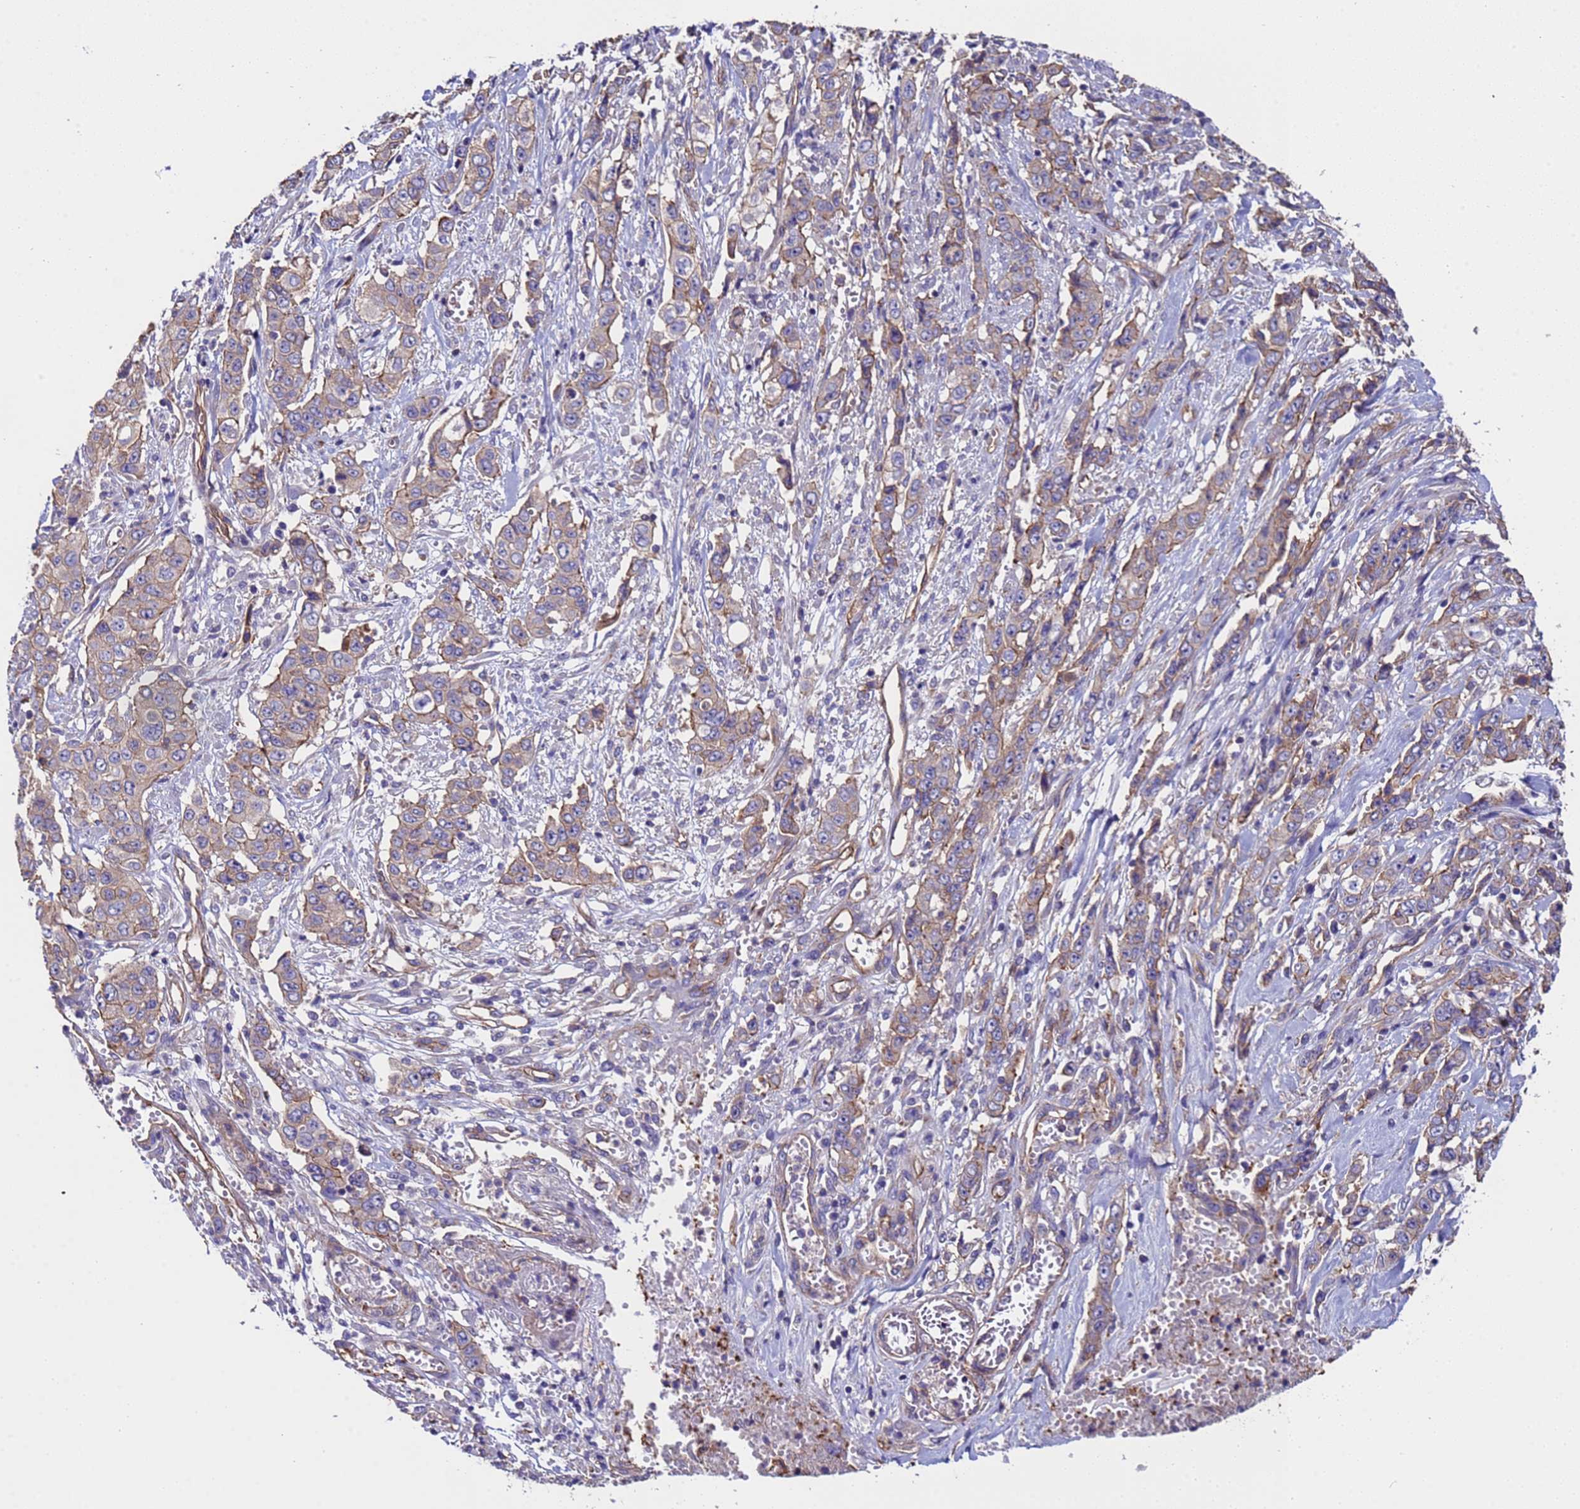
{"staining": {"intensity": "moderate", "quantity": "25%-75%", "location": "cytoplasmic/membranous"}, "tissue": "stomach cancer", "cell_type": "Tumor cells", "image_type": "cancer", "snomed": [{"axis": "morphology", "description": "Normal tissue, NOS"}, {"axis": "morphology", "description": "Adenocarcinoma, NOS"}, {"axis": "topography", "description": "Stomach"}], "caption": "Stomach cancer (adenocarcinoma) stained with a brown dye shows moderate cytoplasmic/membranous positive expression in about 25%-75% of tumor cells.", "gene": "ZNF248", "patient": {"sex": "female", "age": 64}}